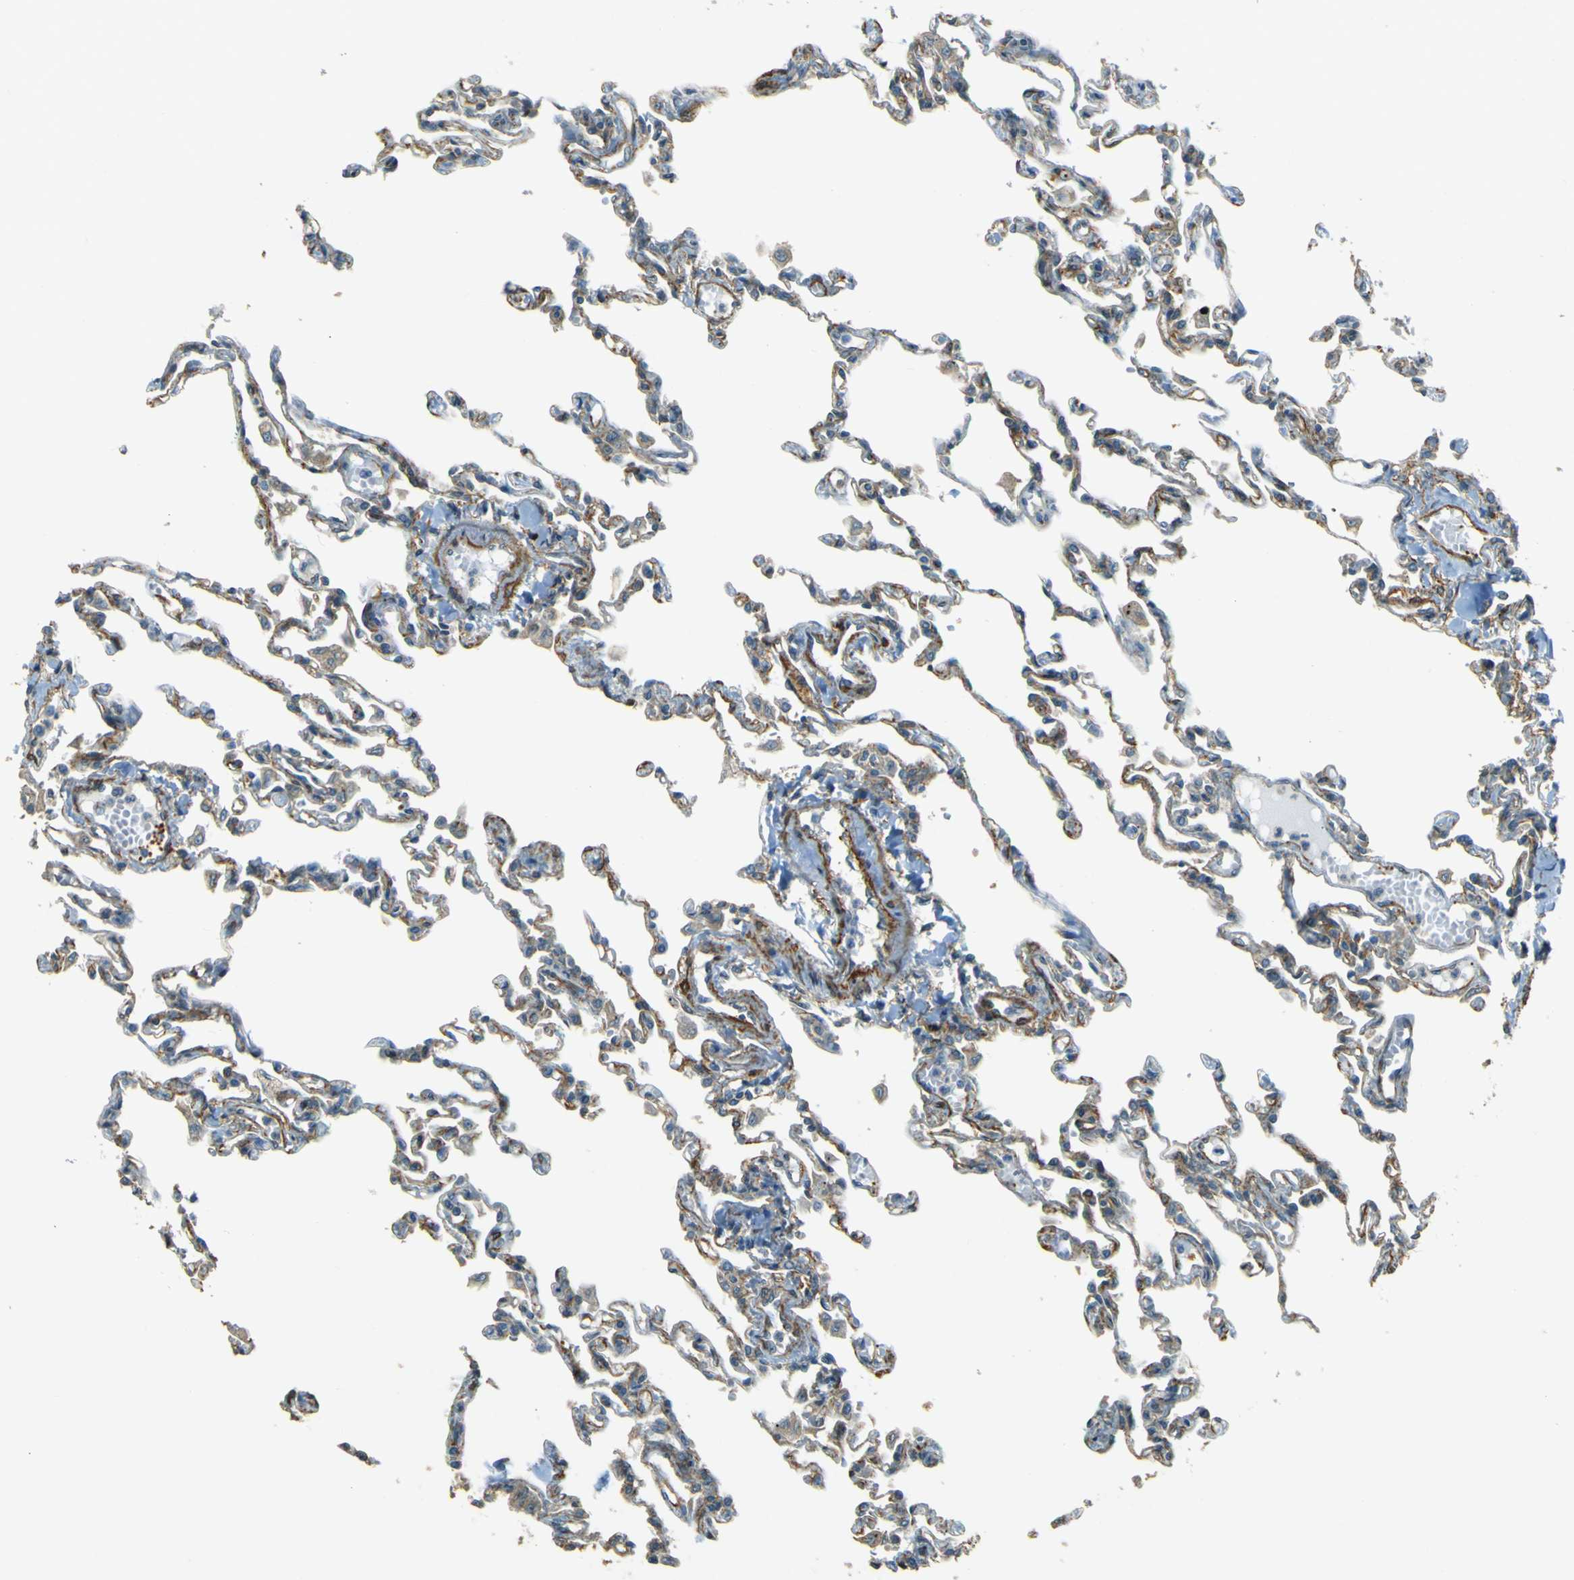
{"staining": {"intensity": "moderate", "quantity": "25%-75%", "location": "cytoplasmic/membranous"}, "tissue": "lung", "cell_type": "Alveolar cells", "image_type": "normal", "snomed": [{"axis": "morphology", "description": "Normal tissue, NOS"}, {"axis": "topography", "description": "Lung"}], "caption": "IHC micrograph of benign human lung stained for a protein (brown), which exhibits medium levels of moderate cytoplasmic/membranous staining in about 25%-75% of alveolar cells.", "gene": "NEXN", "patient": {"sex": "male", "age": 21}}